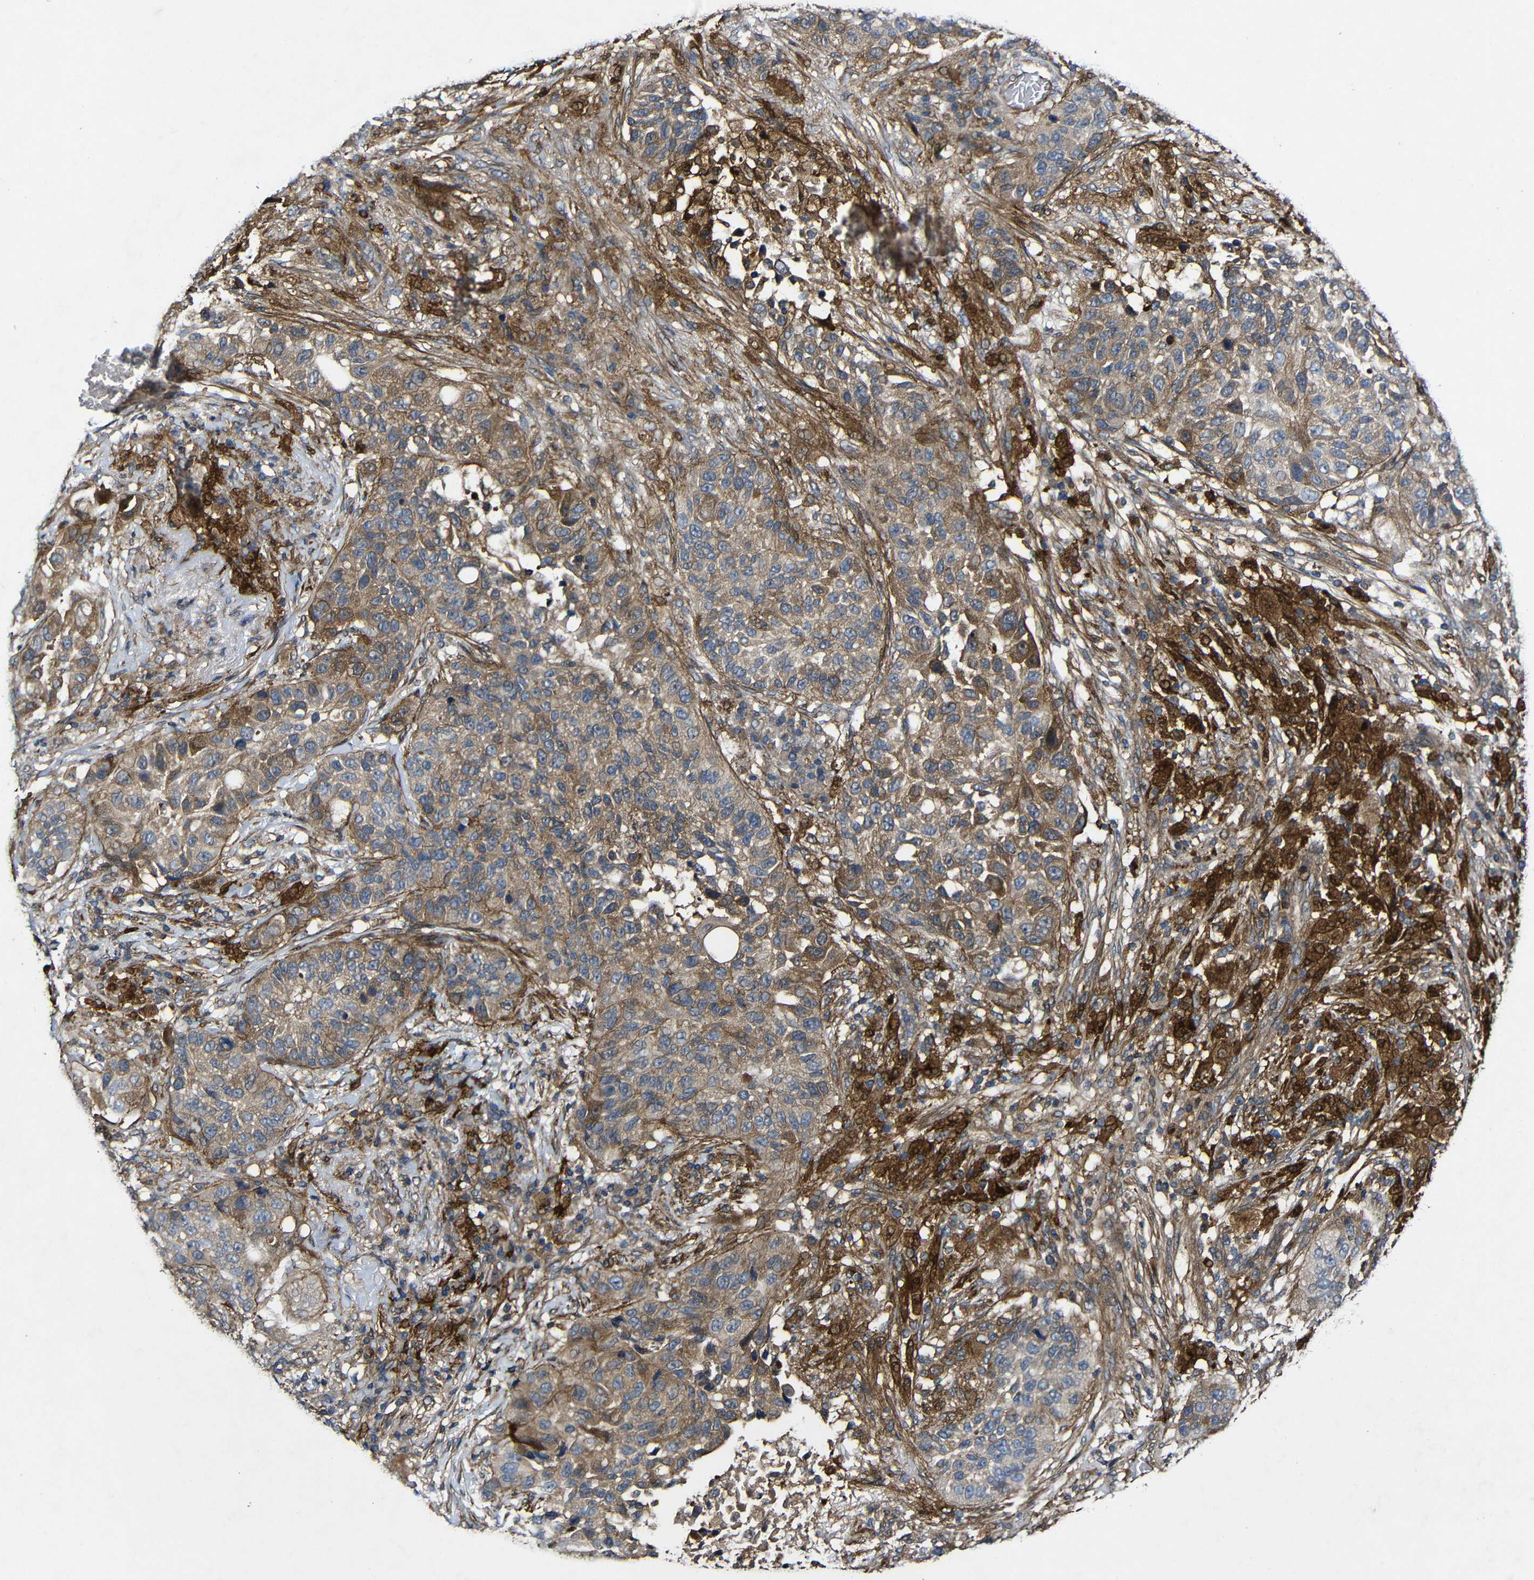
{"staining": {"intensity": "moderate", "quantity": ">75%", "location": "cytoplasmic/membranous"}, "tissue": "lung cancer", "cell_type": "Tumor cells", "image_type": "cancer", "snomed": [{"axis": "morphology", "description": "Squamous cell carcinoma, NOS"}, {"axis": "topography", "description": "Lung"}], "caption": "Protein expression analysis of lung squamous cell carcinoma displays moderate cytoplasmic/membranous staining in approximately >75% of tumor cells. (Stains: DAB (3,3'-diaminobenzidine) in brown, nuclei in blue, Microscopy: brightfield microscopy at high magnification).", "gene": "GSDME", "patient": {"sex": "male", "age": 57}}